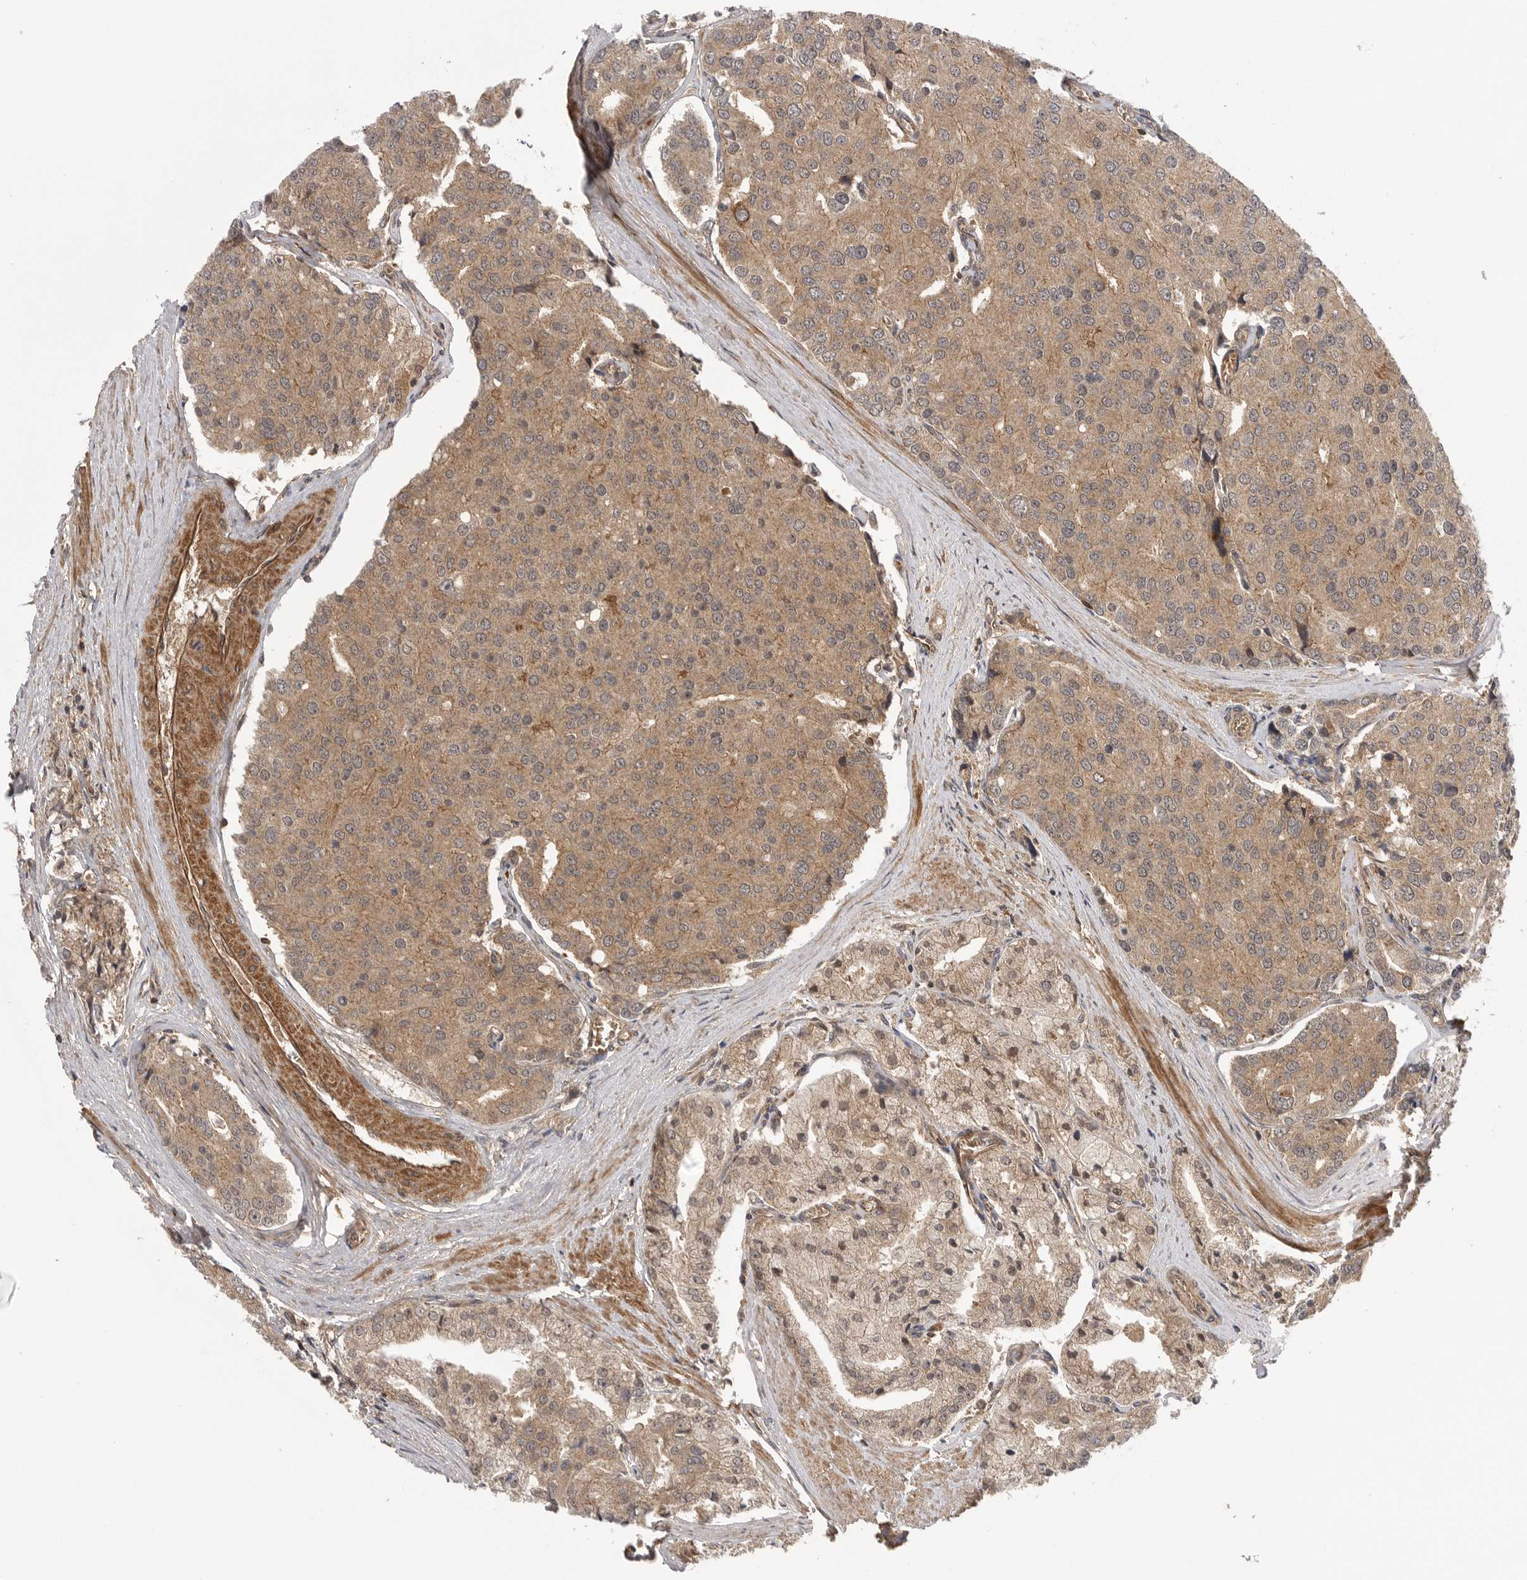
{"staining": {"intensity": "moderate", "quantity": ">75%", "location": "cytoplasmic/membranous"}, "tissue": "prostate cancer", "cell_type": "Tumor cells", "image_type": "cancer", "snomed": [{"axis": "morphology", "description": "Adenocarcinoma, High grade"}, {"axis": "topography", "description": "Prostate"}], "caption": "IHC of high-grade adenocarcinoma (prostate) reveals medium levels of moderate cytoplasmic/membranous expression in approximately >75% of tumor cells.", "gene": "PRDX4", "patient": {"sex": "male", "age": 50}}